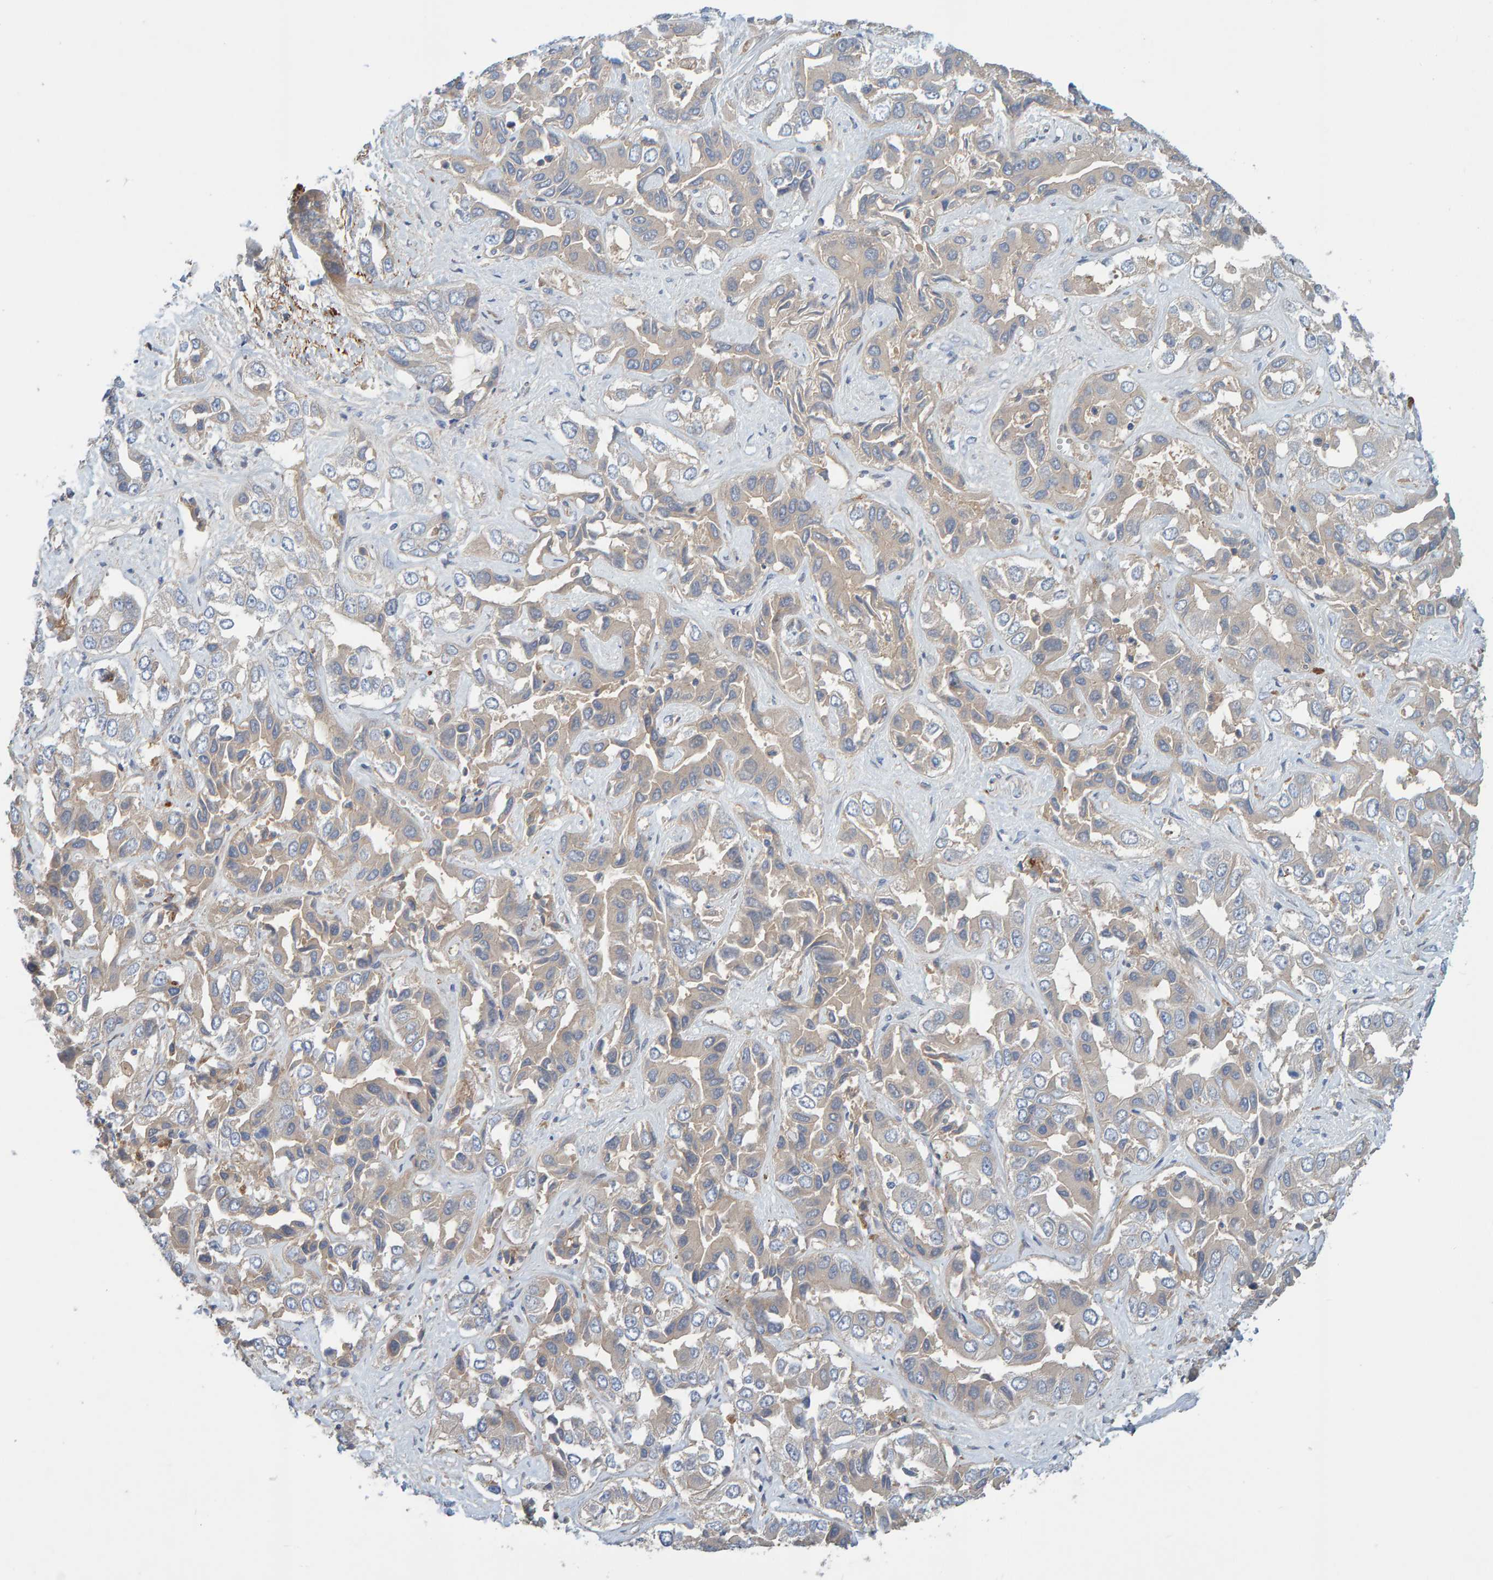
{"staining": {"intensity": "weak", "quantity": "<25%", "location": "cytoplasmic/membranous"}, "tissue": "liver cancer", "cell_type": "Tumor cells", "image_type": "cancer", "snomed": [{"axis": "morphology", "description": "Cholangiocarcinoma"}, {"axis": "topography", "description": "Liver"}], "caption": "Photomicrograph shows no protein expression in tumor cells of liver cancer tissue.", "gene": "KIAA0753", "patient": {"sex": "female", "age": 52}}